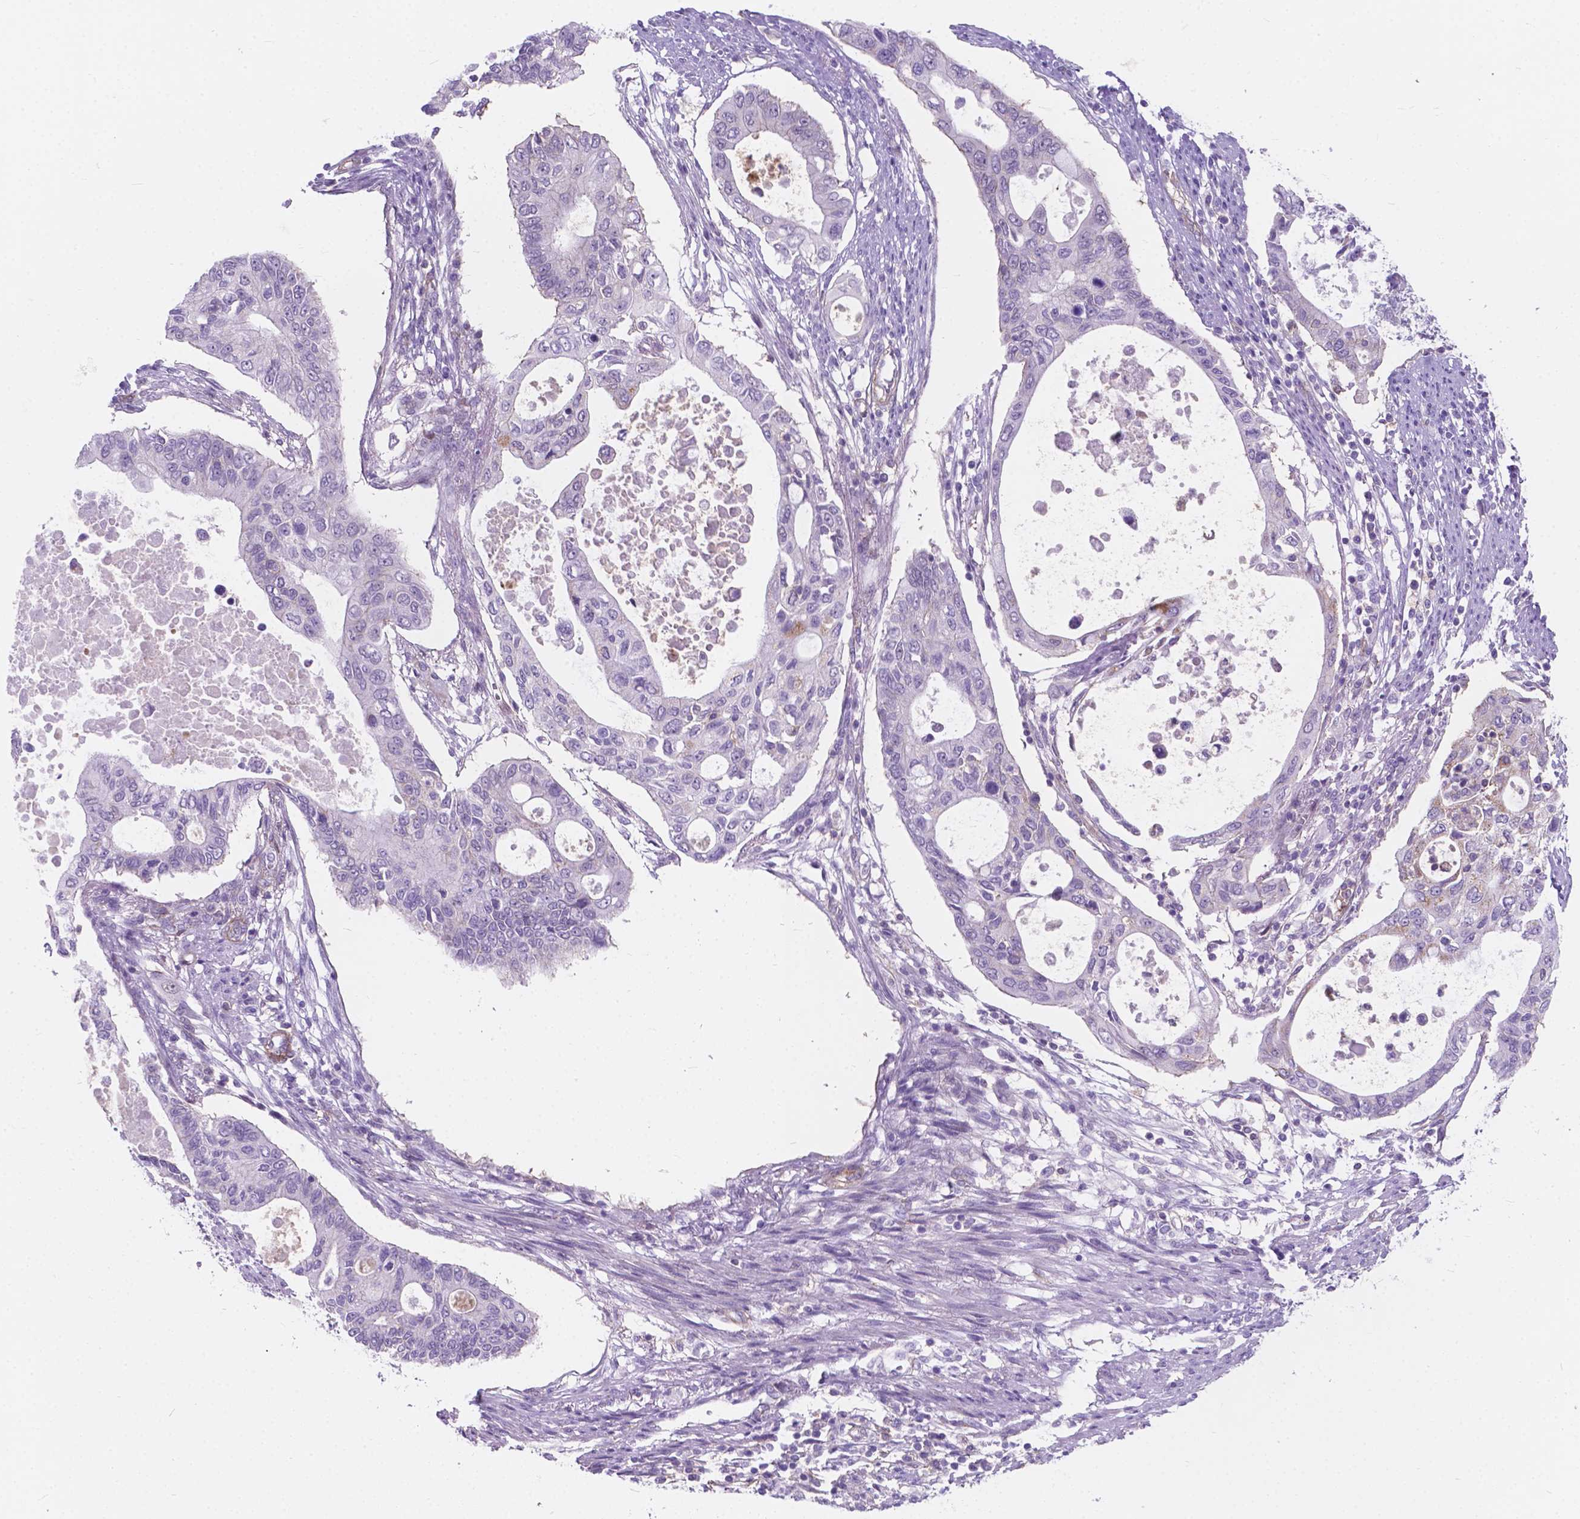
{"staining": {"intensity": "negative", "quantity": "none", "location": "none"}, "tissue": "pancreatic cancer", "cell_type": "Tumor cells", "image_type": "cancer", "snomed": [{"axis": "morphology", "description": "Adenocarcinoma, NOS"}, {"axis": "topography", "description": "Pancreas"}], "caption": "Tumor cells are negative for protein expression in human pancreatic cancer (adenocarcinoma). (DAB immunohistochemistry with hematoxylin counter stain).", "gene": "KIAA0040", "patient": {"sex": "female", "age": 63}}